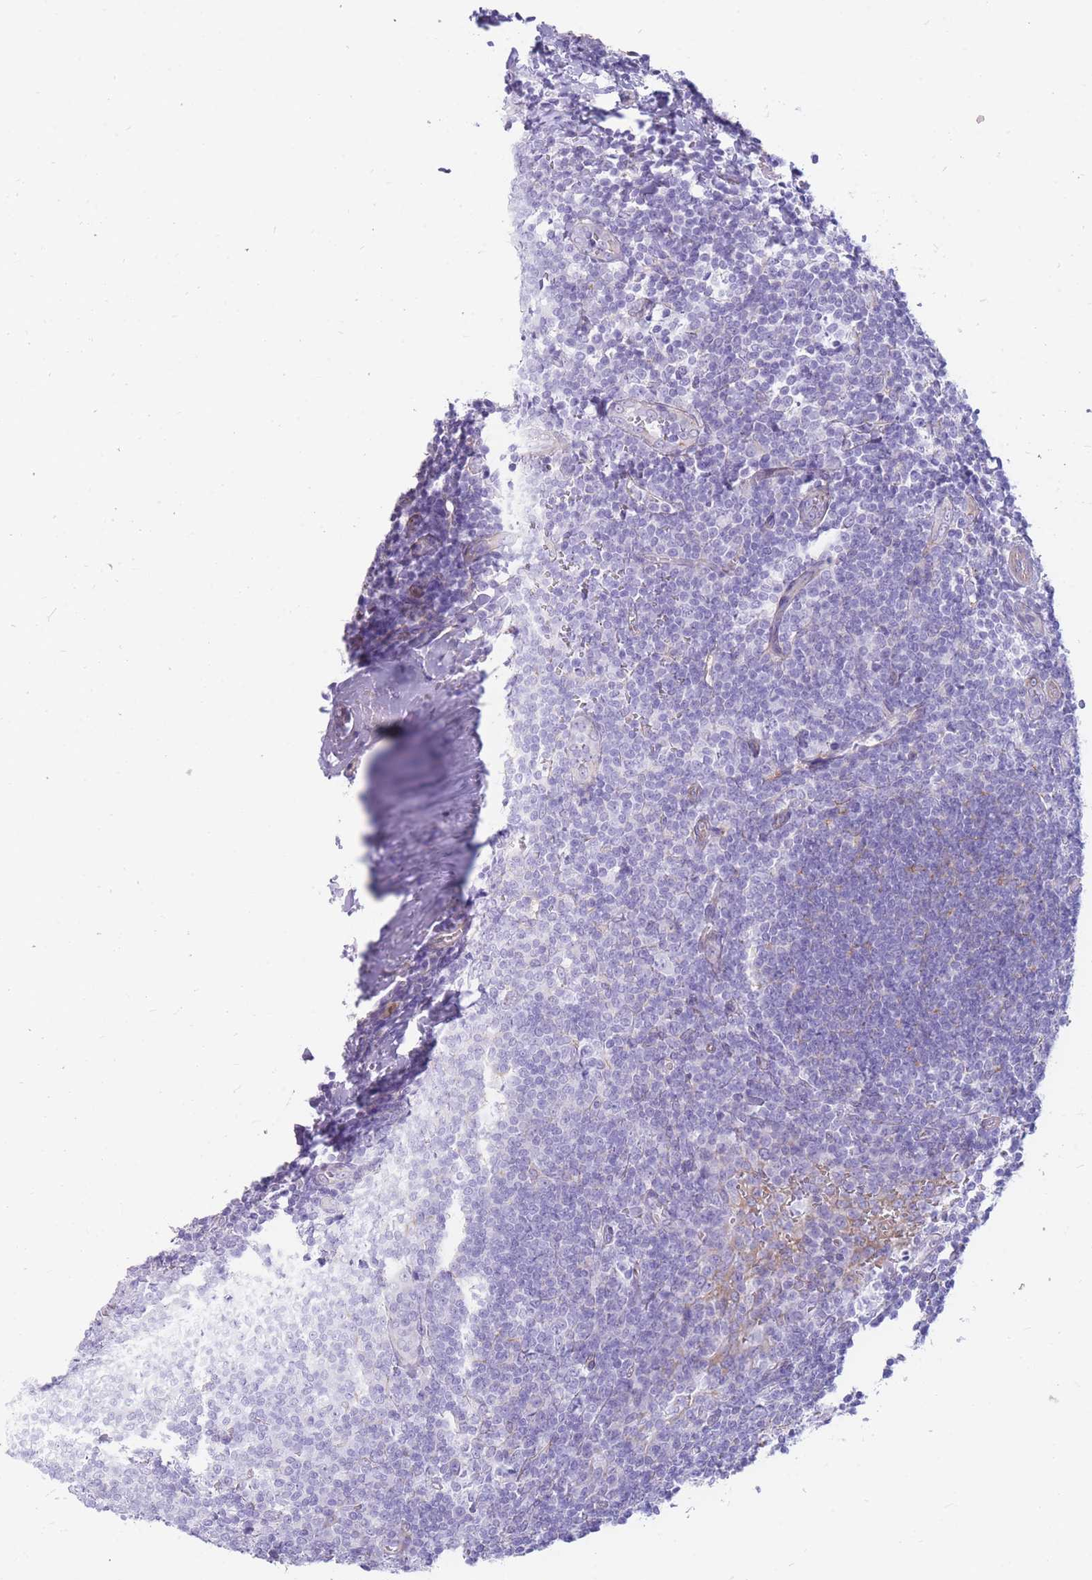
{"staining": {"intensity": "negative", "quantity": "none", "location": "none"}, "tissue": "tonsil", "cell_type": "Germinal center cells", "image_type": "normal", "snomed": [{"axis": "morphology", "description": "Normal tissue, NOS"}, {"axis": "topography", "description": "Tonsil"}], "caption": "The photomicrograph displays no significant positivity in germinal center cells of tonsil. Nuclei are stained in blue.", "gene": "MTSS2", "patient": {"sex": "male", "age": 27}}